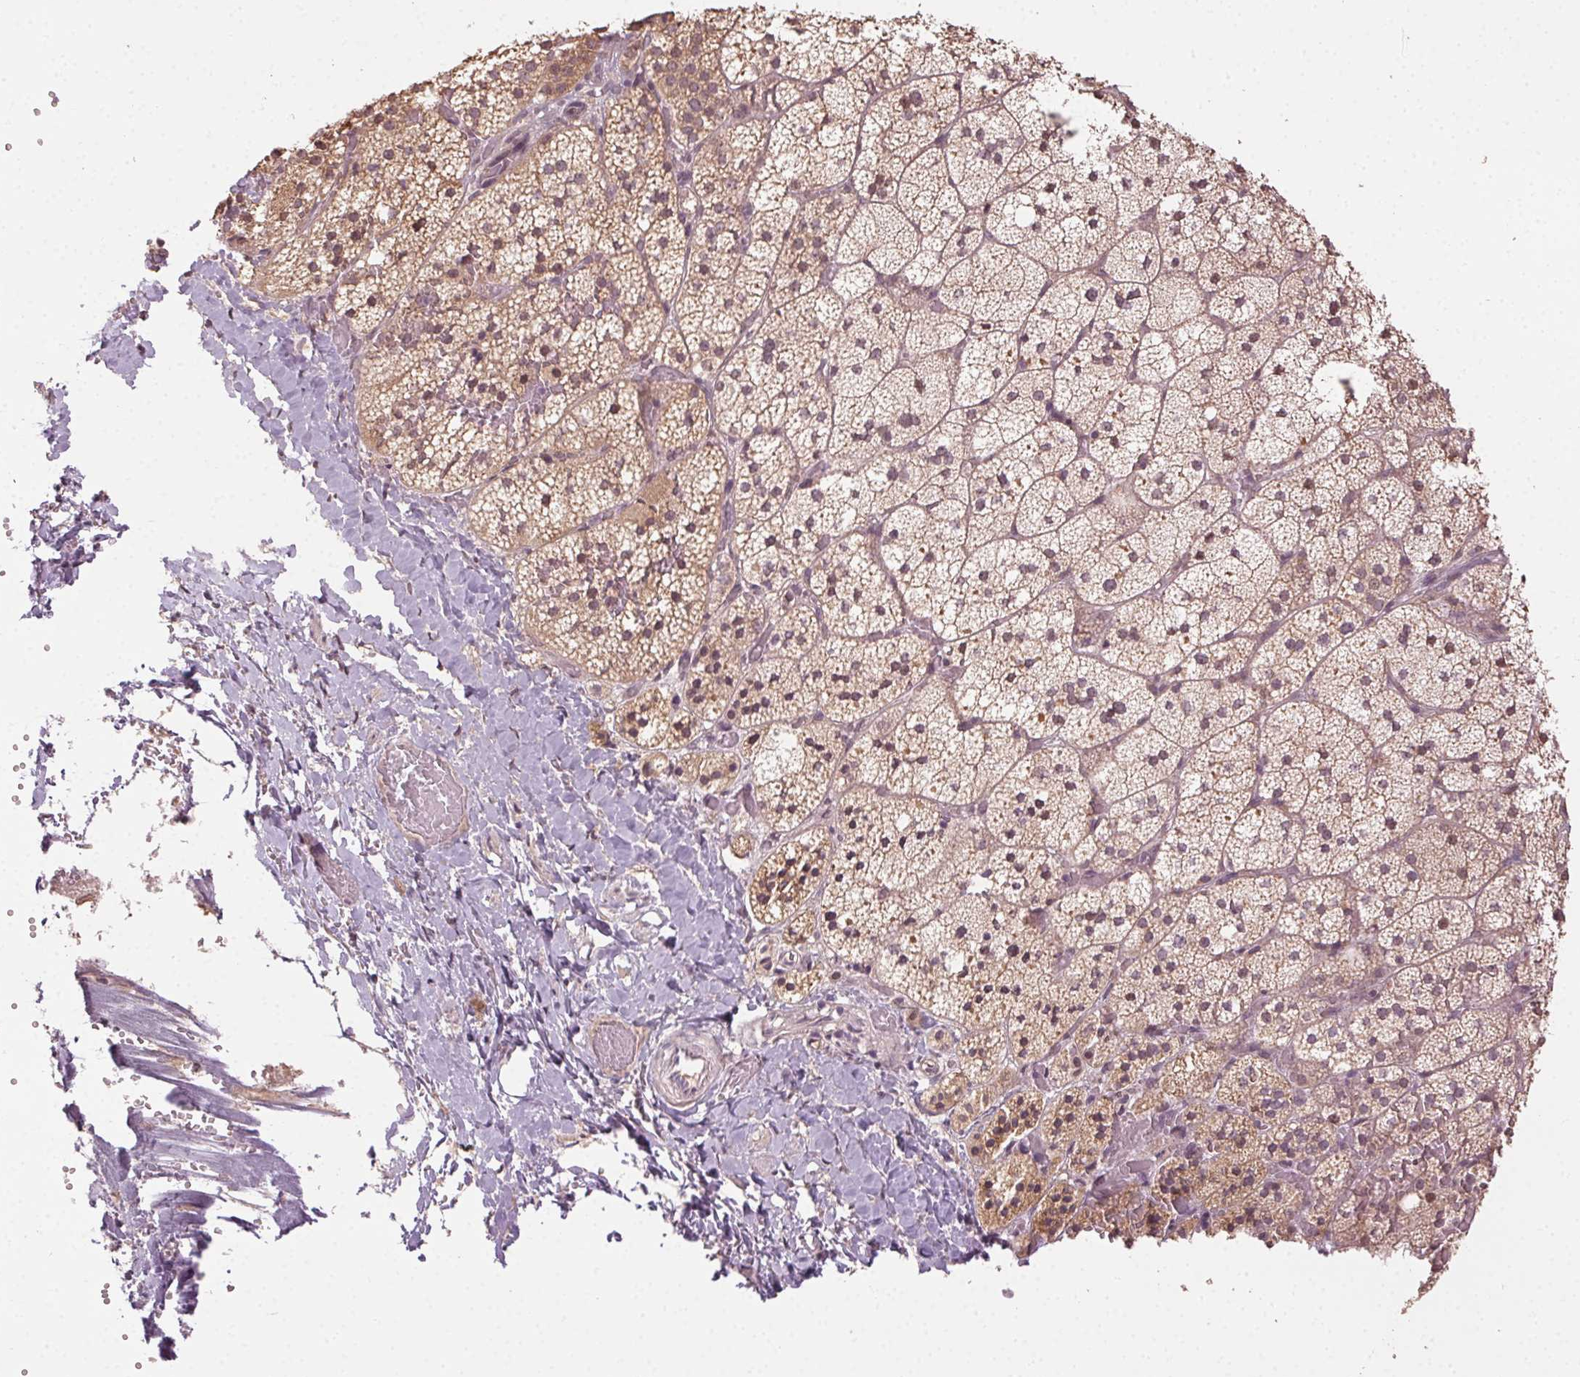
{"staining": {"intensity": "moderate", "quantity": ">75%", "location": "cytoplasmic/membranous"}, "tissue": "adrenal gland", "cell_type": "Glandular cells", "image_type": "normal", "snomed": [{"axis": "morphology", "description": "Normal tissue, NOS"}, {"axis": "topography", "description": "Adrenal gland"}], "caption": "DAB immunohistochemical staining of normal human adrenal gland shows moderate cytoplasmic/membranous protein positivity in approximately >75% of glandular cells.", "gene": "ATP1B3", "patient": {"sex": "male", "age": 53}}